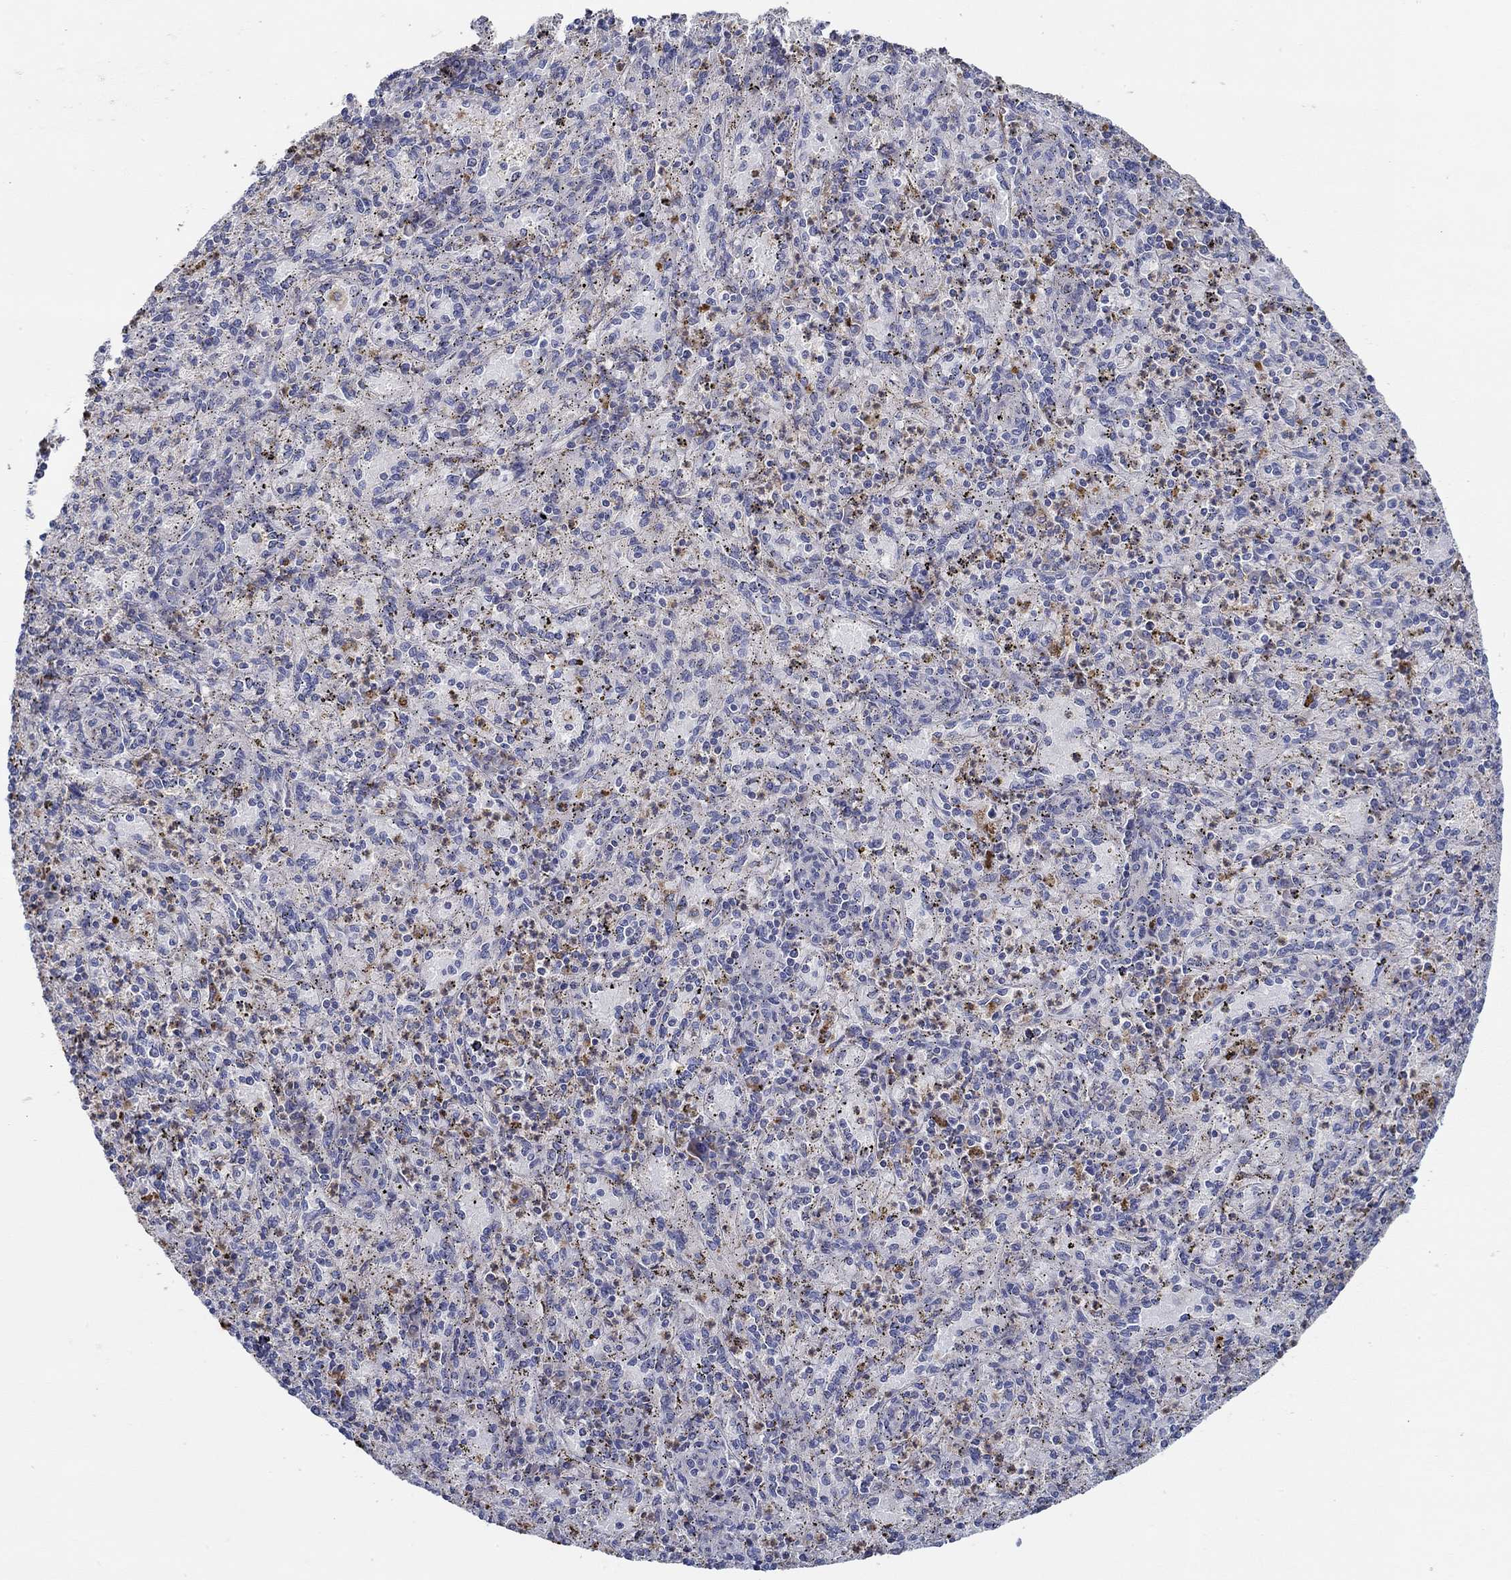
{"staining": {"intensity": "negative", "quantity": "none", "location": "none"}, "tissue": "spleen", "cell_type": "Cells in red pulp", "image_type": "normal", "snomed": [{"axis": "morphology", "description": "Normal tissue, NOS"}, {"axis": "topography", "description": "Spleen"}], "caption": "Protein analysis of benign spleen shows no significant staining in cells in red pulp. Nuclei are stained in blue.", "gene": "CFAP61", "patient": {"sex": "male", "age": 60}}